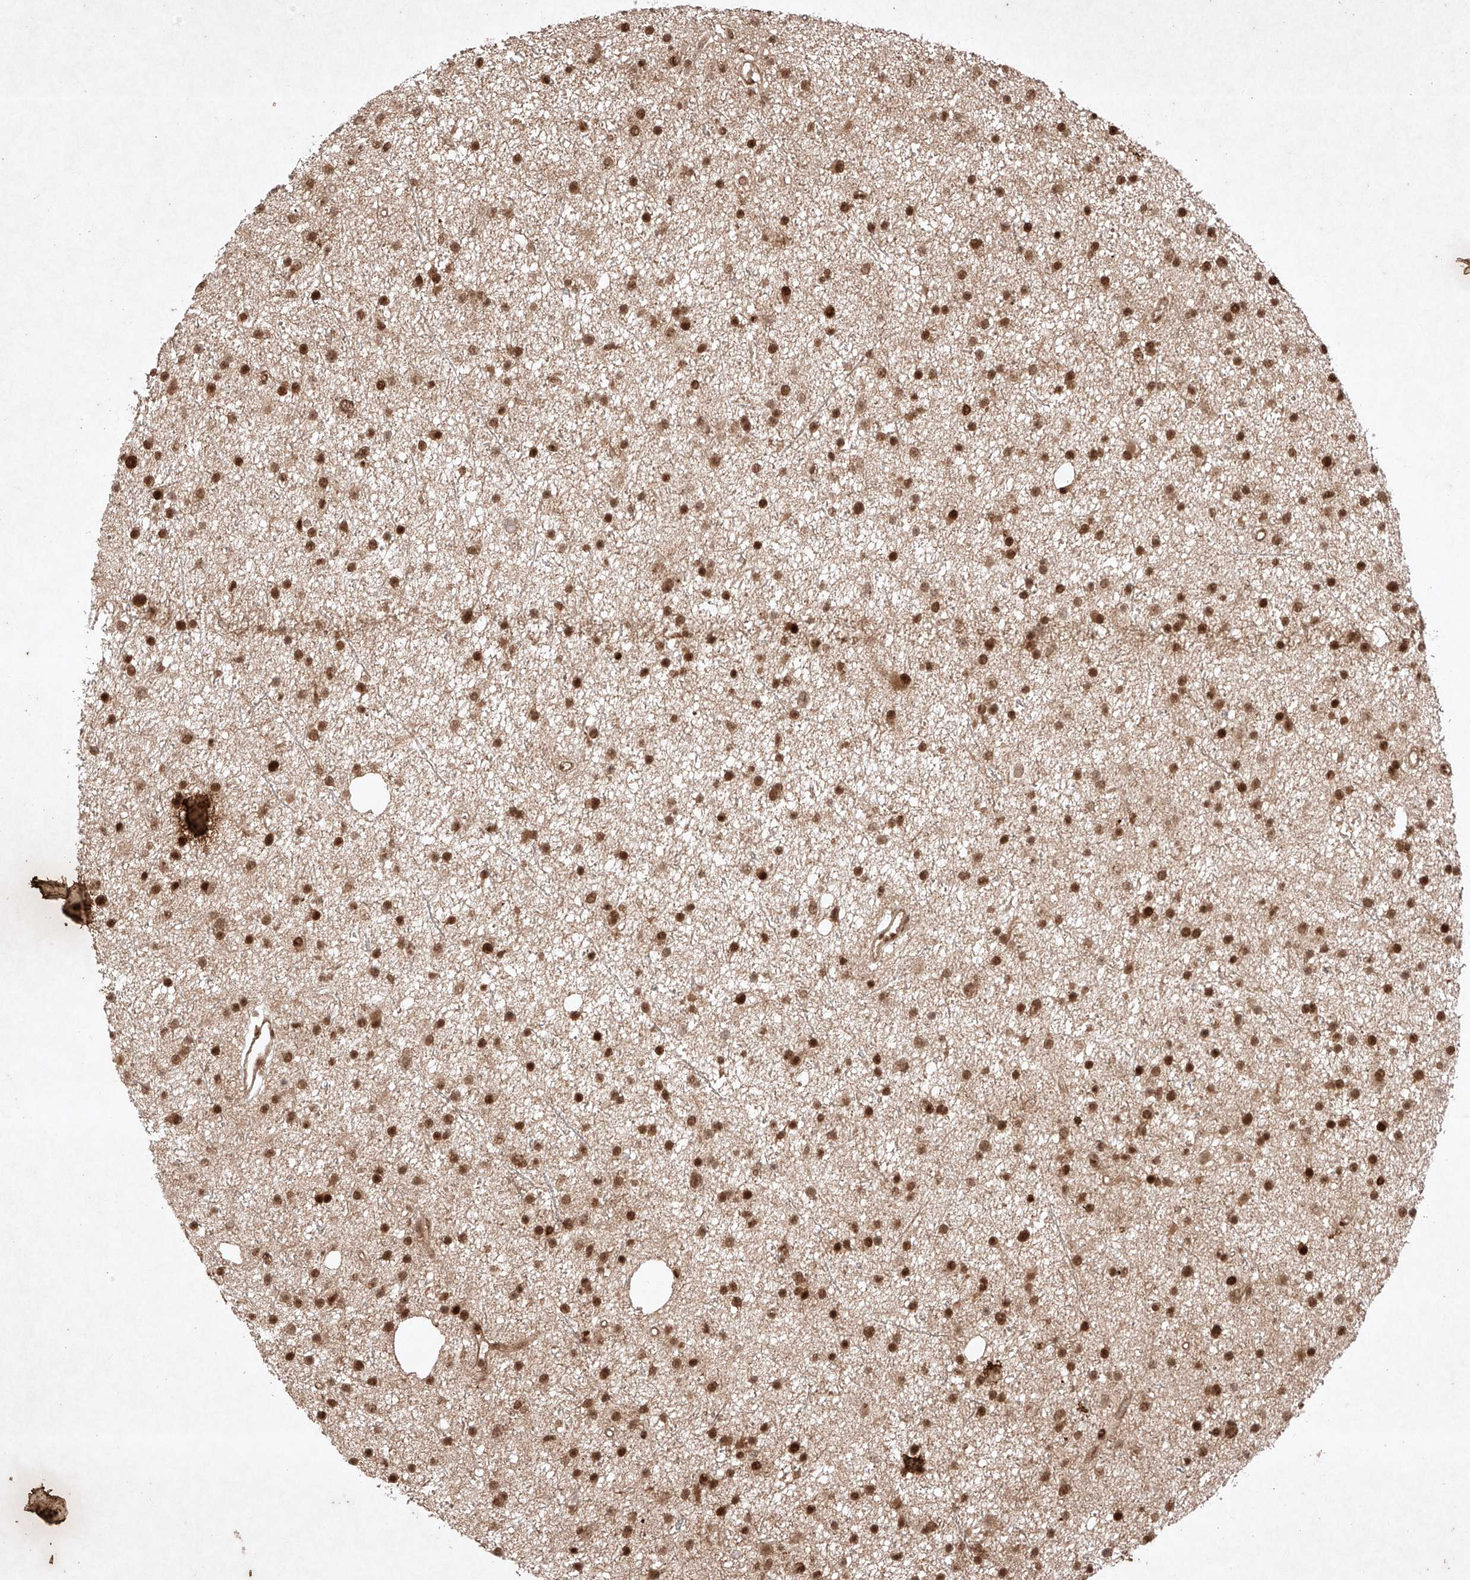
{"staining": {"intensity": "strong", "quantity": ">75%", "location": "nuclear"}, "tissue": "glioma", "cell_type": "Tumor cells", "image_type": "cancer", "snomed": [{"axis": "morphology", "description": "Glioma, malignant, Low grade"}, {"axis": "topography", "description": "Cerebral cortex"}], "caption": "Immunohistochemistry (IHC) (DAB (3,3'-diaminobenzidine)) staining of human low-grade glioma (malignant) shows strong nuclear protein expression in about >75% of tumor cells. The staining was performed using DAB to visualize the protein expression in brown, while the nuclei were stained in blue with hematoxylin (Magnification: 20x).", "gene": "RNF31", "patient": {"sex": "female", "age": 39}}